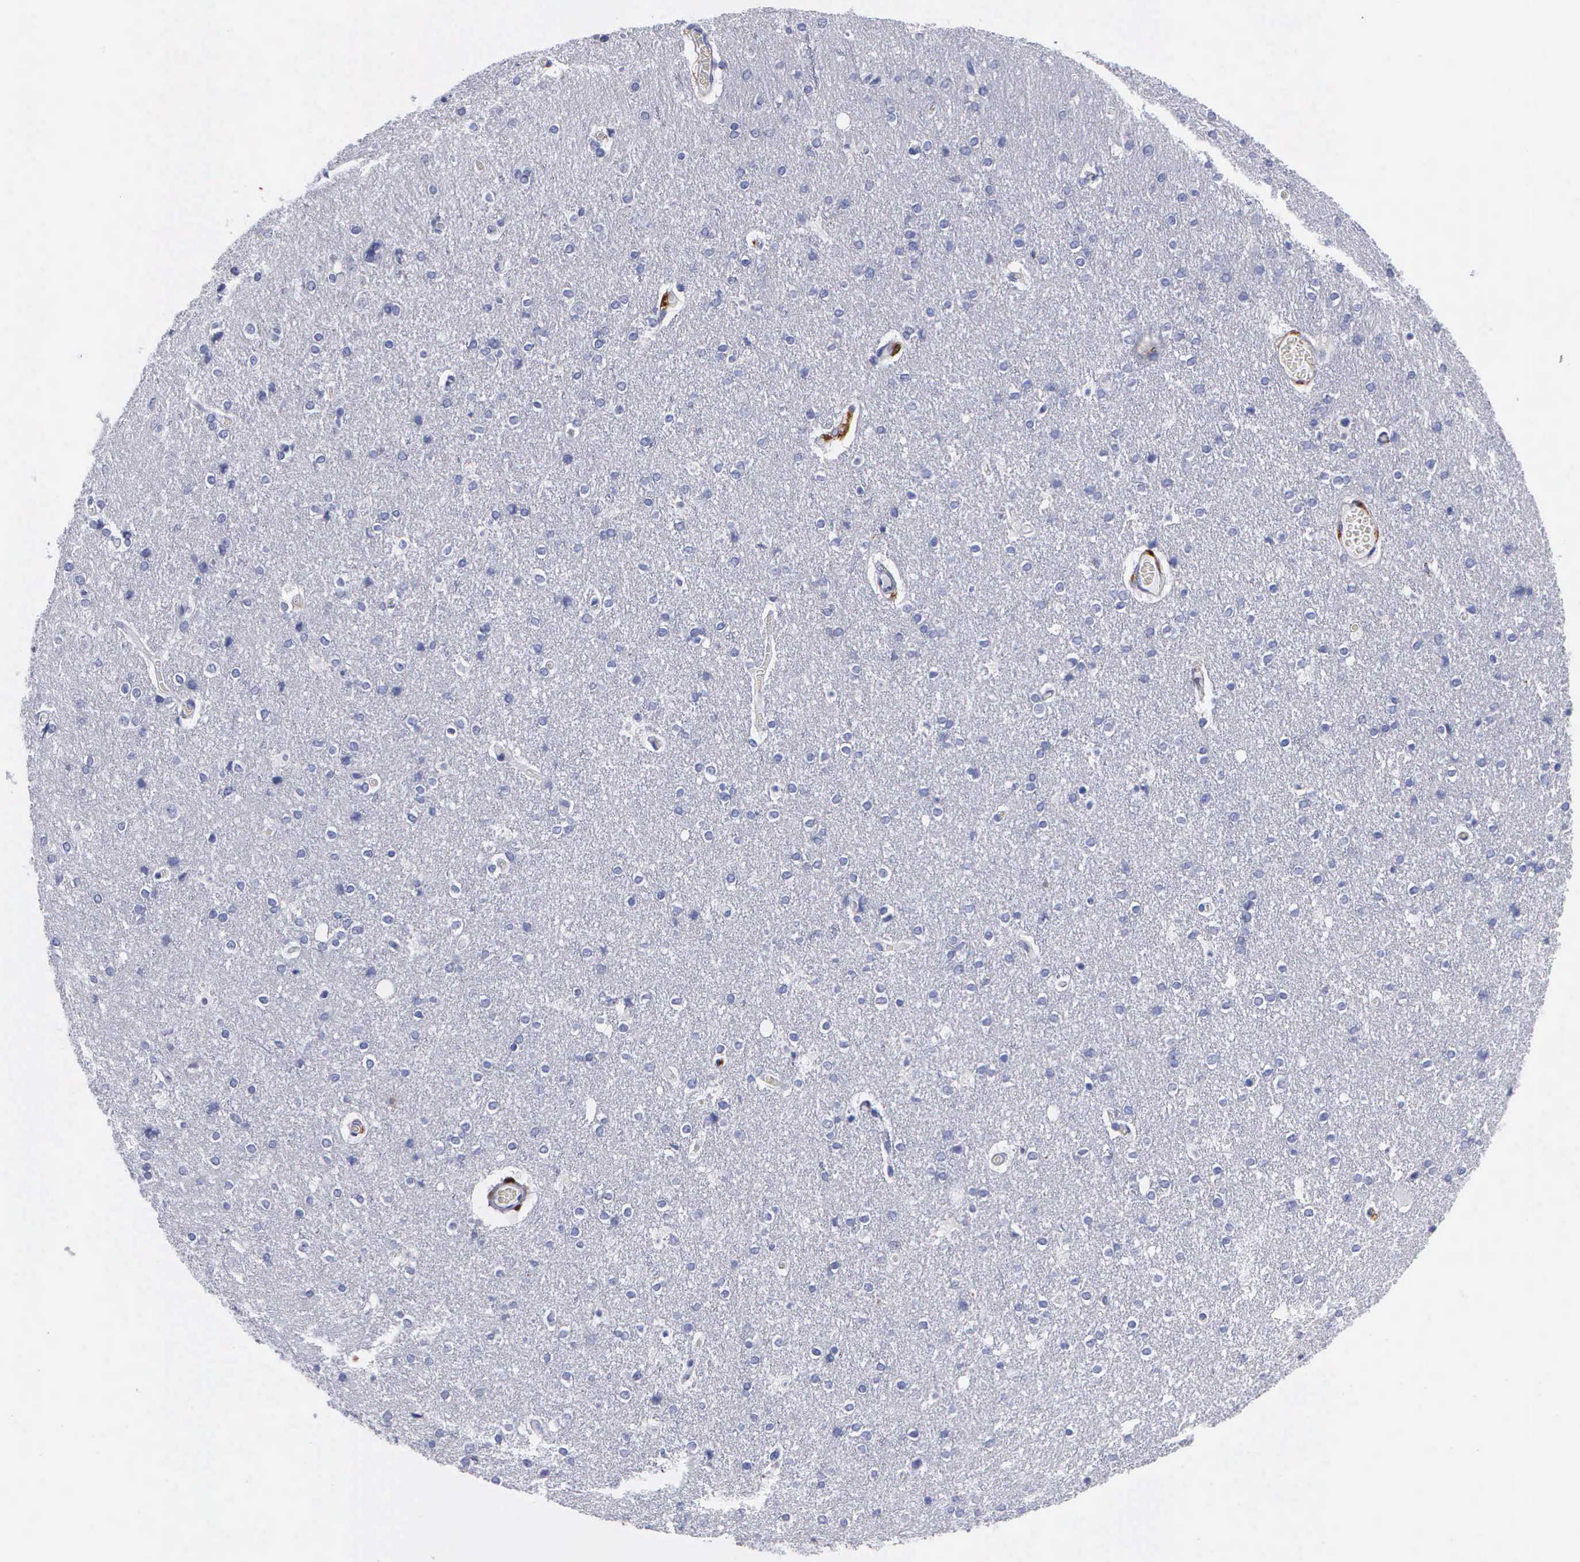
{"staining": {"intensity": "negative", "quantity": "none", "location": "none"}, "tissue": "cerebral cortex", "cell_type": "Endothelial cells", "image_type": "normal", "snomed": [{"axis": "morphology", "description": "Normal tissue, NOS"}, {"axis": "topography", "description": "Cerebral cortex"}], "caption": "IHC micrograph of unremarkable cerebral cortex: human cerebral cortex stained with DAB (3,3'-diaminobenzidine) displays no significant protein staining in endothelial cells.", "gene": "CTSH", "patient": {"sex": "female", "age": 54}}